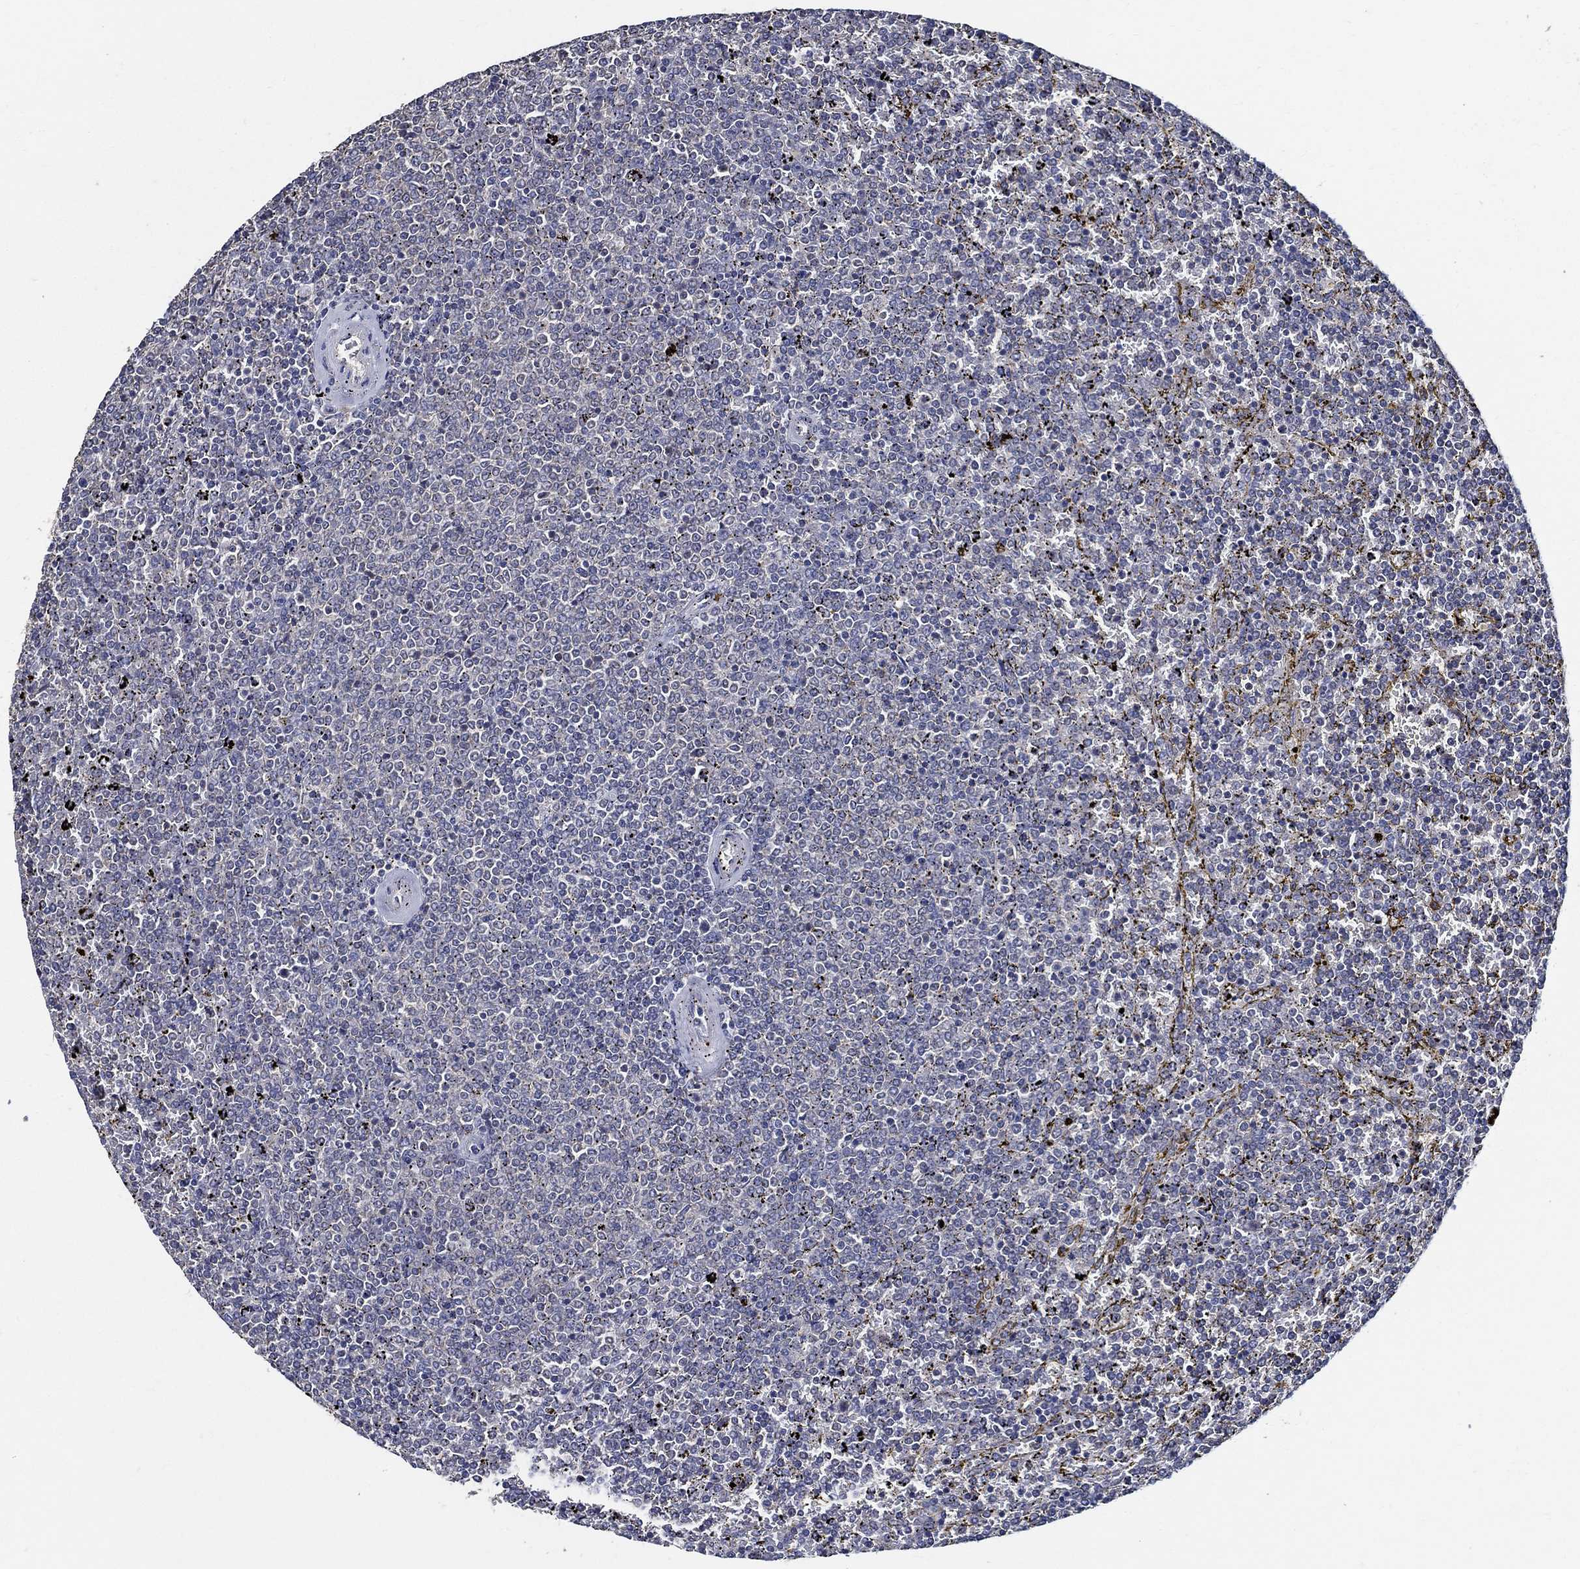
{"staining": {"intensity": "negative", "quantity": "none", "location": "none"}, "tissue": "lymphoma", "cell_type": "Tumor cells", "image_type": "cancer", "snomed": [{"axis": "morphology", "description": "Malignant lymphoma, non-Hodgkin's type, Low grade"}, {"axis": "topography", "description": "Spleen"}], "caption": "Immunohistochemistry image of lymphoma stained for a protein (brown), which shows no staining in tumor cells. (DAB immunohistochemistry visualized using brightfield microscopy, high magnification).", "gene": "WDR53", "patient": {"sex": "female", "age": 77}}